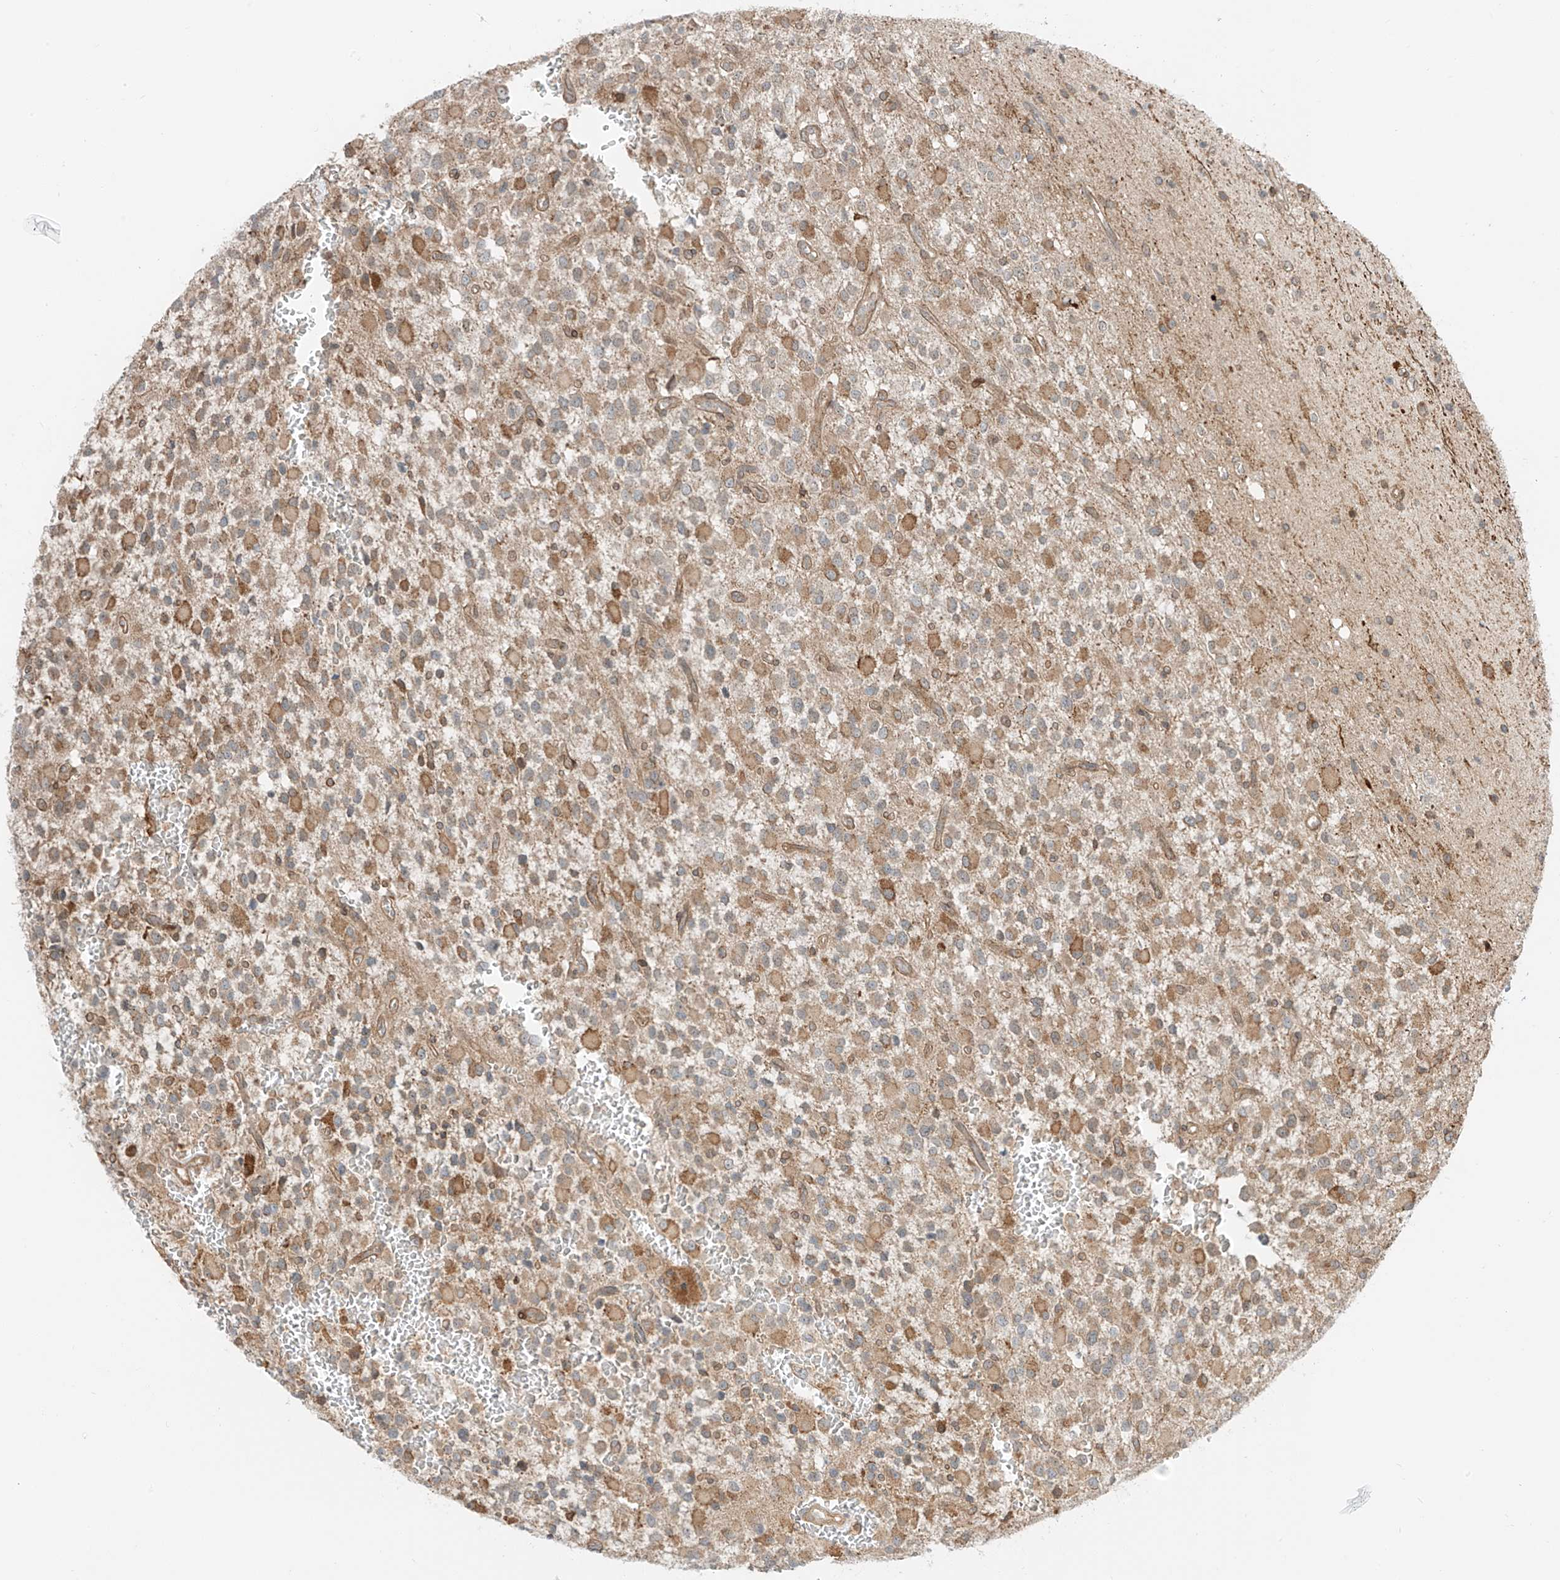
{"staining": {"intensity": "weak", "quantity": "25%-75%", "location": "cytoplasmic/membranous"}, "tissue": "glioma", "cell_type": "Tumor cells", "image_type": "cancer", "snomed": [{"axis": "morphology", "description": "Glioma, malignant, High grade"}, {"axis": "topography", "description": "Brain"}], "caption": "Human glioma stained for a protein (brown) reveals weak cytoplasmic/membranous positive staining in about 25%-75% of tumor cells.", "gene": "USP48", "patient": {"sex": "male", "age": 34}}